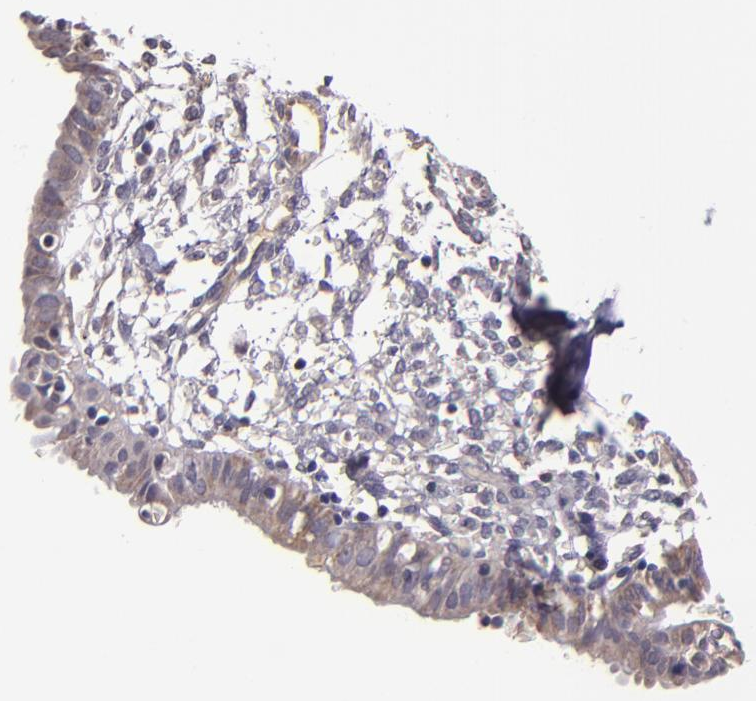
{"staining": {"intensity": "negative", "quantity": "none", "location": "none"}, "tissue": "endometrium", "cell_type": "Cells in endometrial stroma", "image_type": "normal", "snomed": [{"axis": "morphology", "description": "Normal tissue, NOS"}, {"axis": "topography", "description": "Endometrium"}], "caption": "The histopathology image demonstrates no significant expression in cells in endometrial stroma of endometrium.", "gene": "ABL1", "patient": {"sex": "female", "age": 61}}